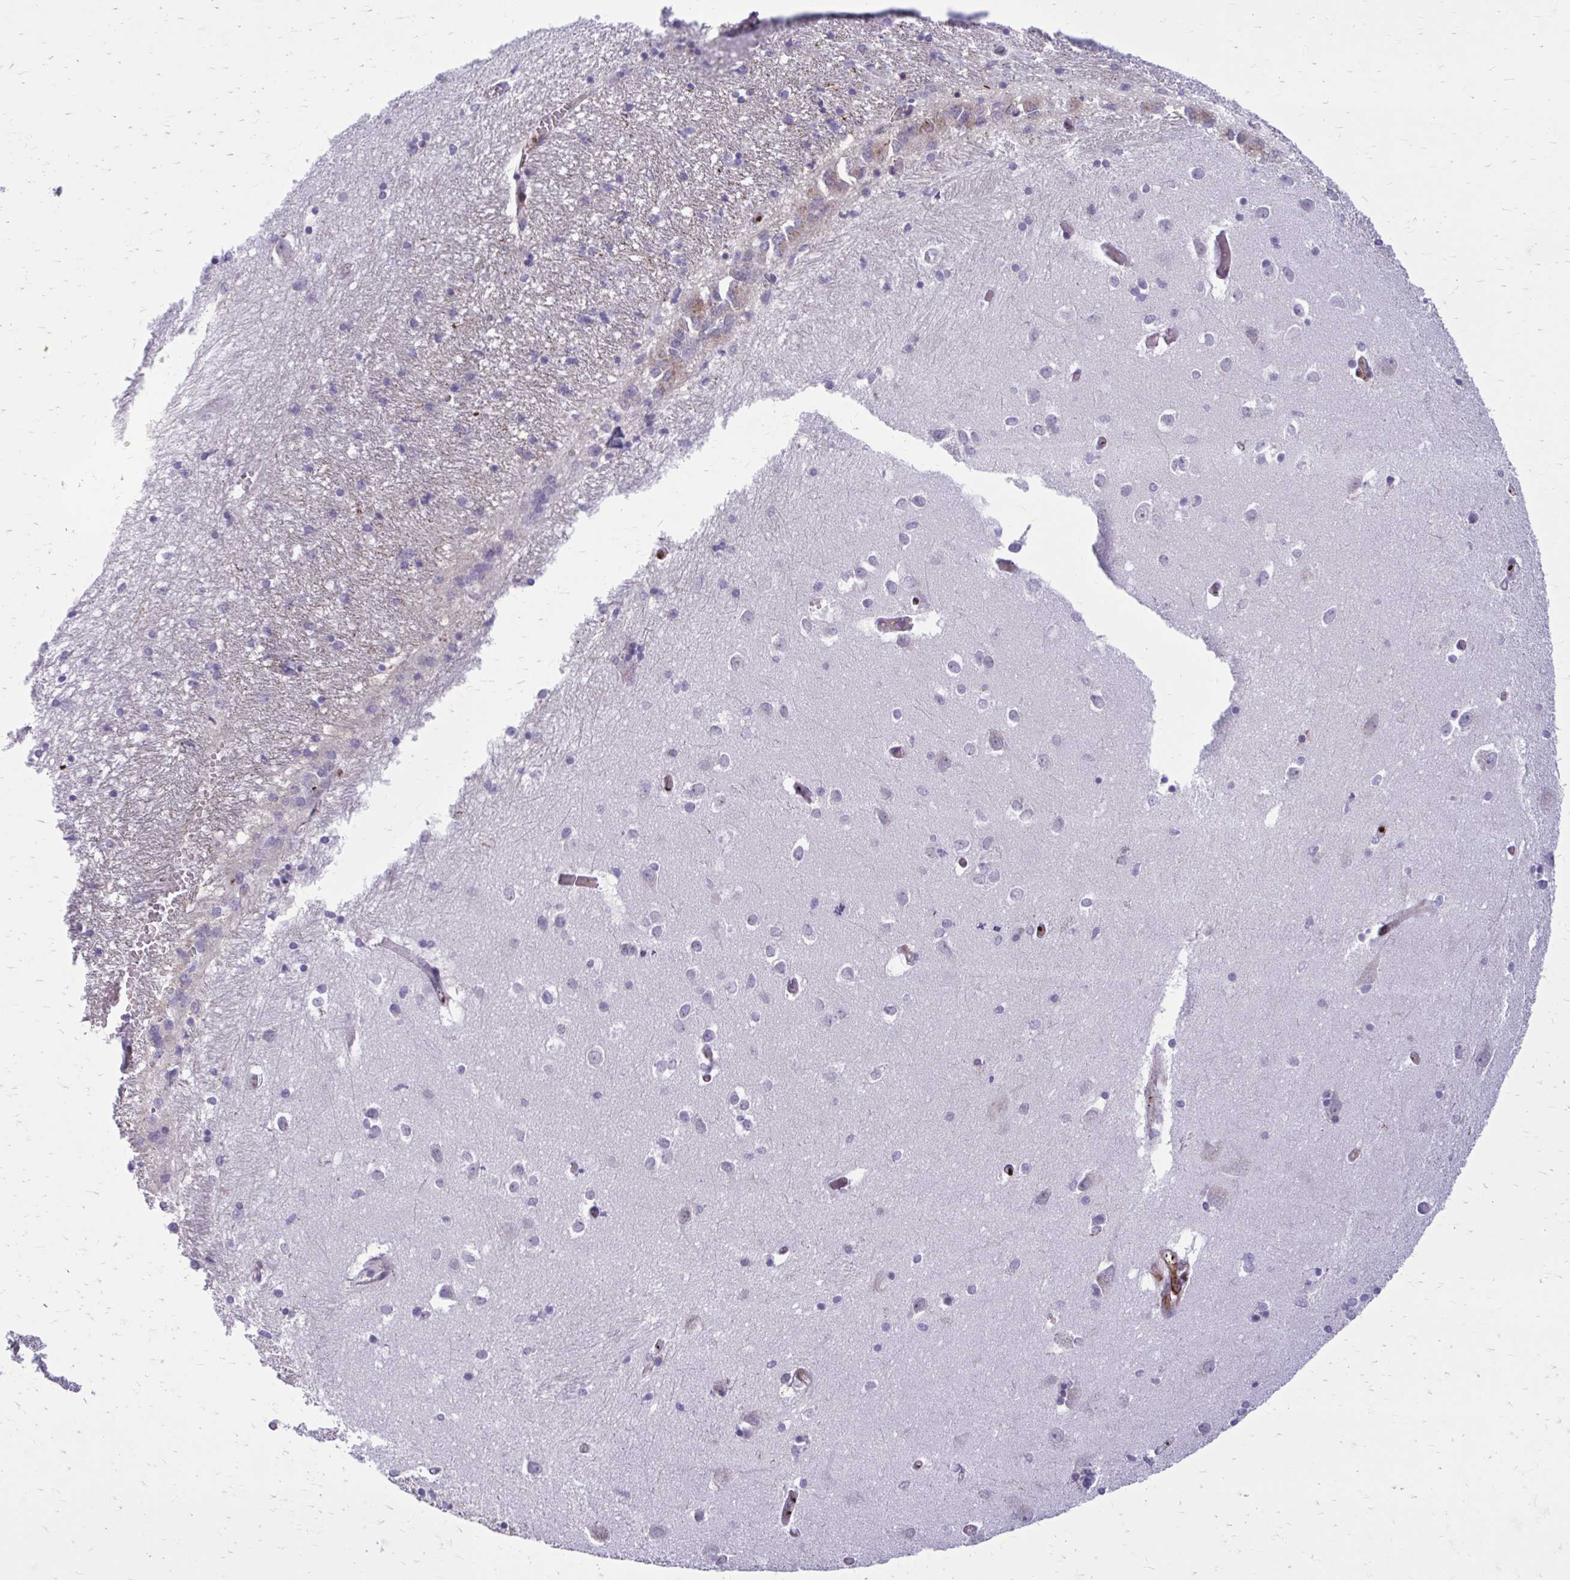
{"staining": {"intensity": "negative", "quantity": "none", "location": "none"}, "tissue": "caudate", "cell_type": "Glial cells", "image_type": "normal", "snomed": [{"axis": "morphology", "description": "Normal tissue, NOS"}, {"axis": "topography", "description": "Lateral ventricle wall"}, {"axis": "topography", "description": "Hippocampus"}], "caption": "The micrograph exhibits no significant positivity in glial cells of caudate.", "gene": "BEND5", "patient": {"sex": "female", "age": 63}}